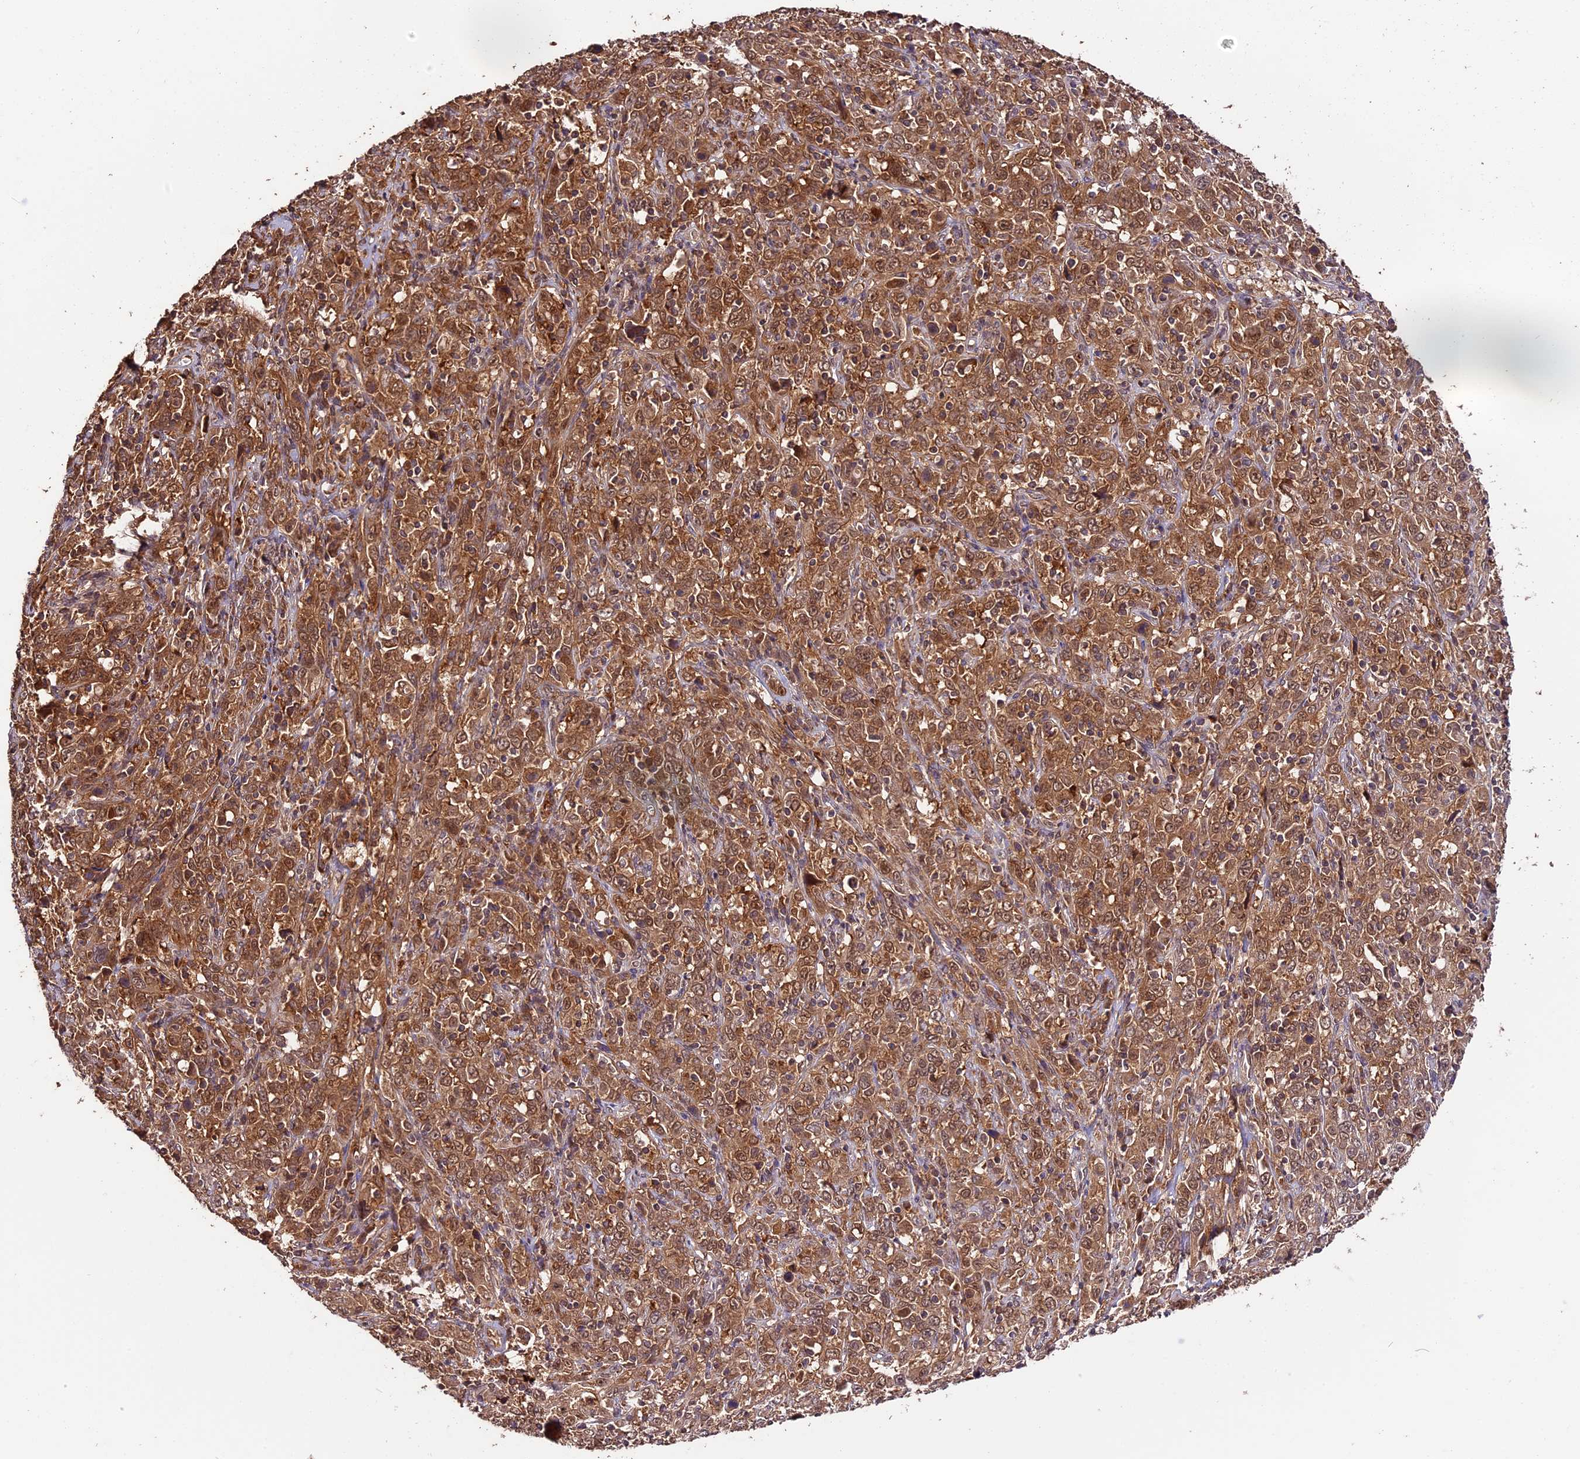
{"staining": {"intensity": "moderate", "quantity": ">75%", "location": "cytoplasmic/membranous"}, "tissue": "cervical cancer", "cell_type": "Tumor cells", "image_type": "cancer", "snomed": [{"axis": "morphology", "description": "Squamous cell carcinoma, NOS"}, {"axis": "topography", "description": "Cervix"}], "caption": "High-magnification brightfield microscopy of cervical cancer (squamous cell carcinoma) stained with DAB (3,3'-diaminobenzidine) (brown) and counterstained with hematoxylin (blue). tumor cells exhibit moderate cytoplasmic/membranous positivity is identified in approximately>75% of cells. The protein of interest is stained brown, and the nuclei are stained in blue (DAB IHC with brightfield microscopy, high magnification).", "gene": "TRMT1", "patient": {"sex": "female", "age": 46}}